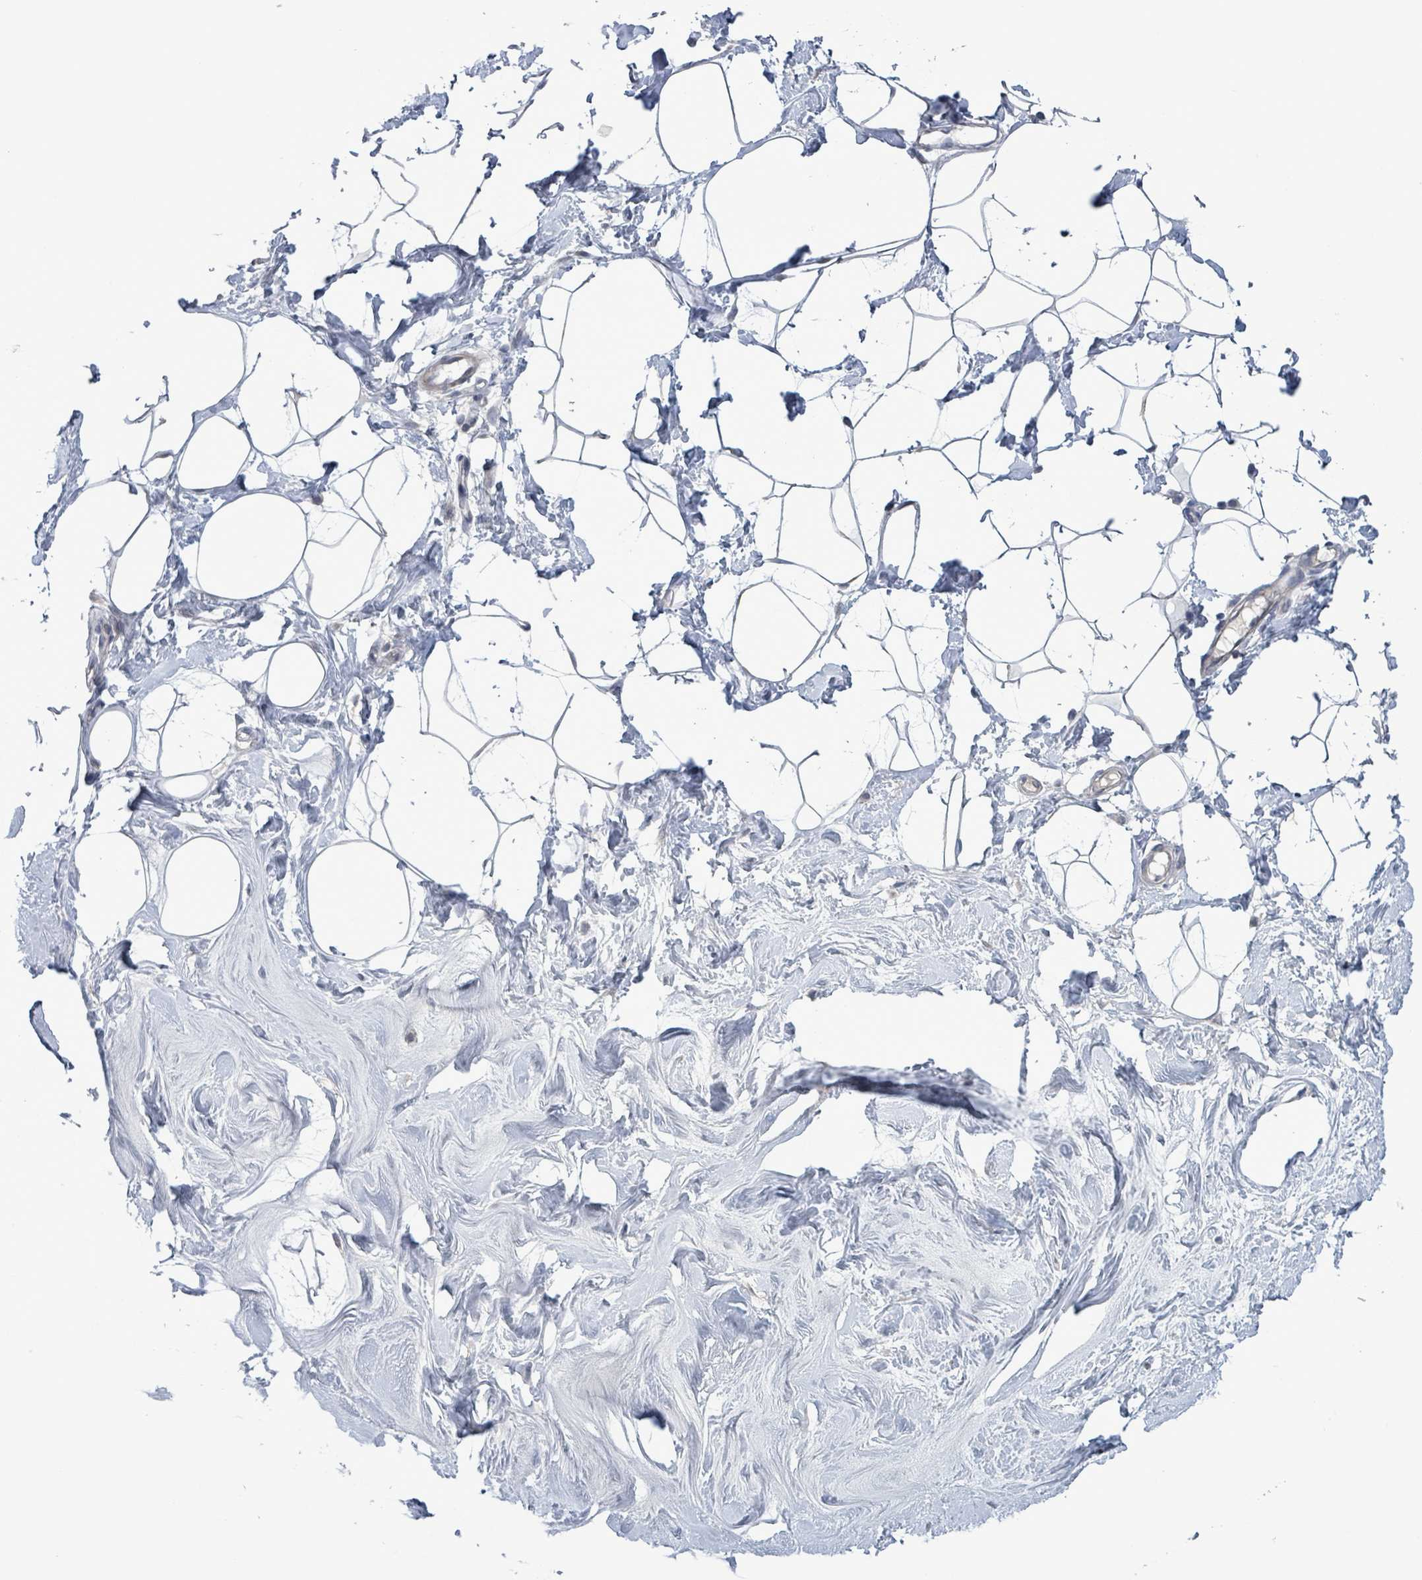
{"staining": {"intensity": "negative", "quantity": "none", "location": "none"}, "tissue": "breast", "cell_type": "Adipocytes", "image_type": "normal", "snomed": [{"axis": "morphology", "description": "Normal tissue, NOS"}, {"axis": "topography", "description": "Breast"}], "caption": "Breast stained for a protein using immunohistochemistry shows no expression adipocytes.", "gene": "AMMECR1", "patient": {"sex": "female", "age": 27}}